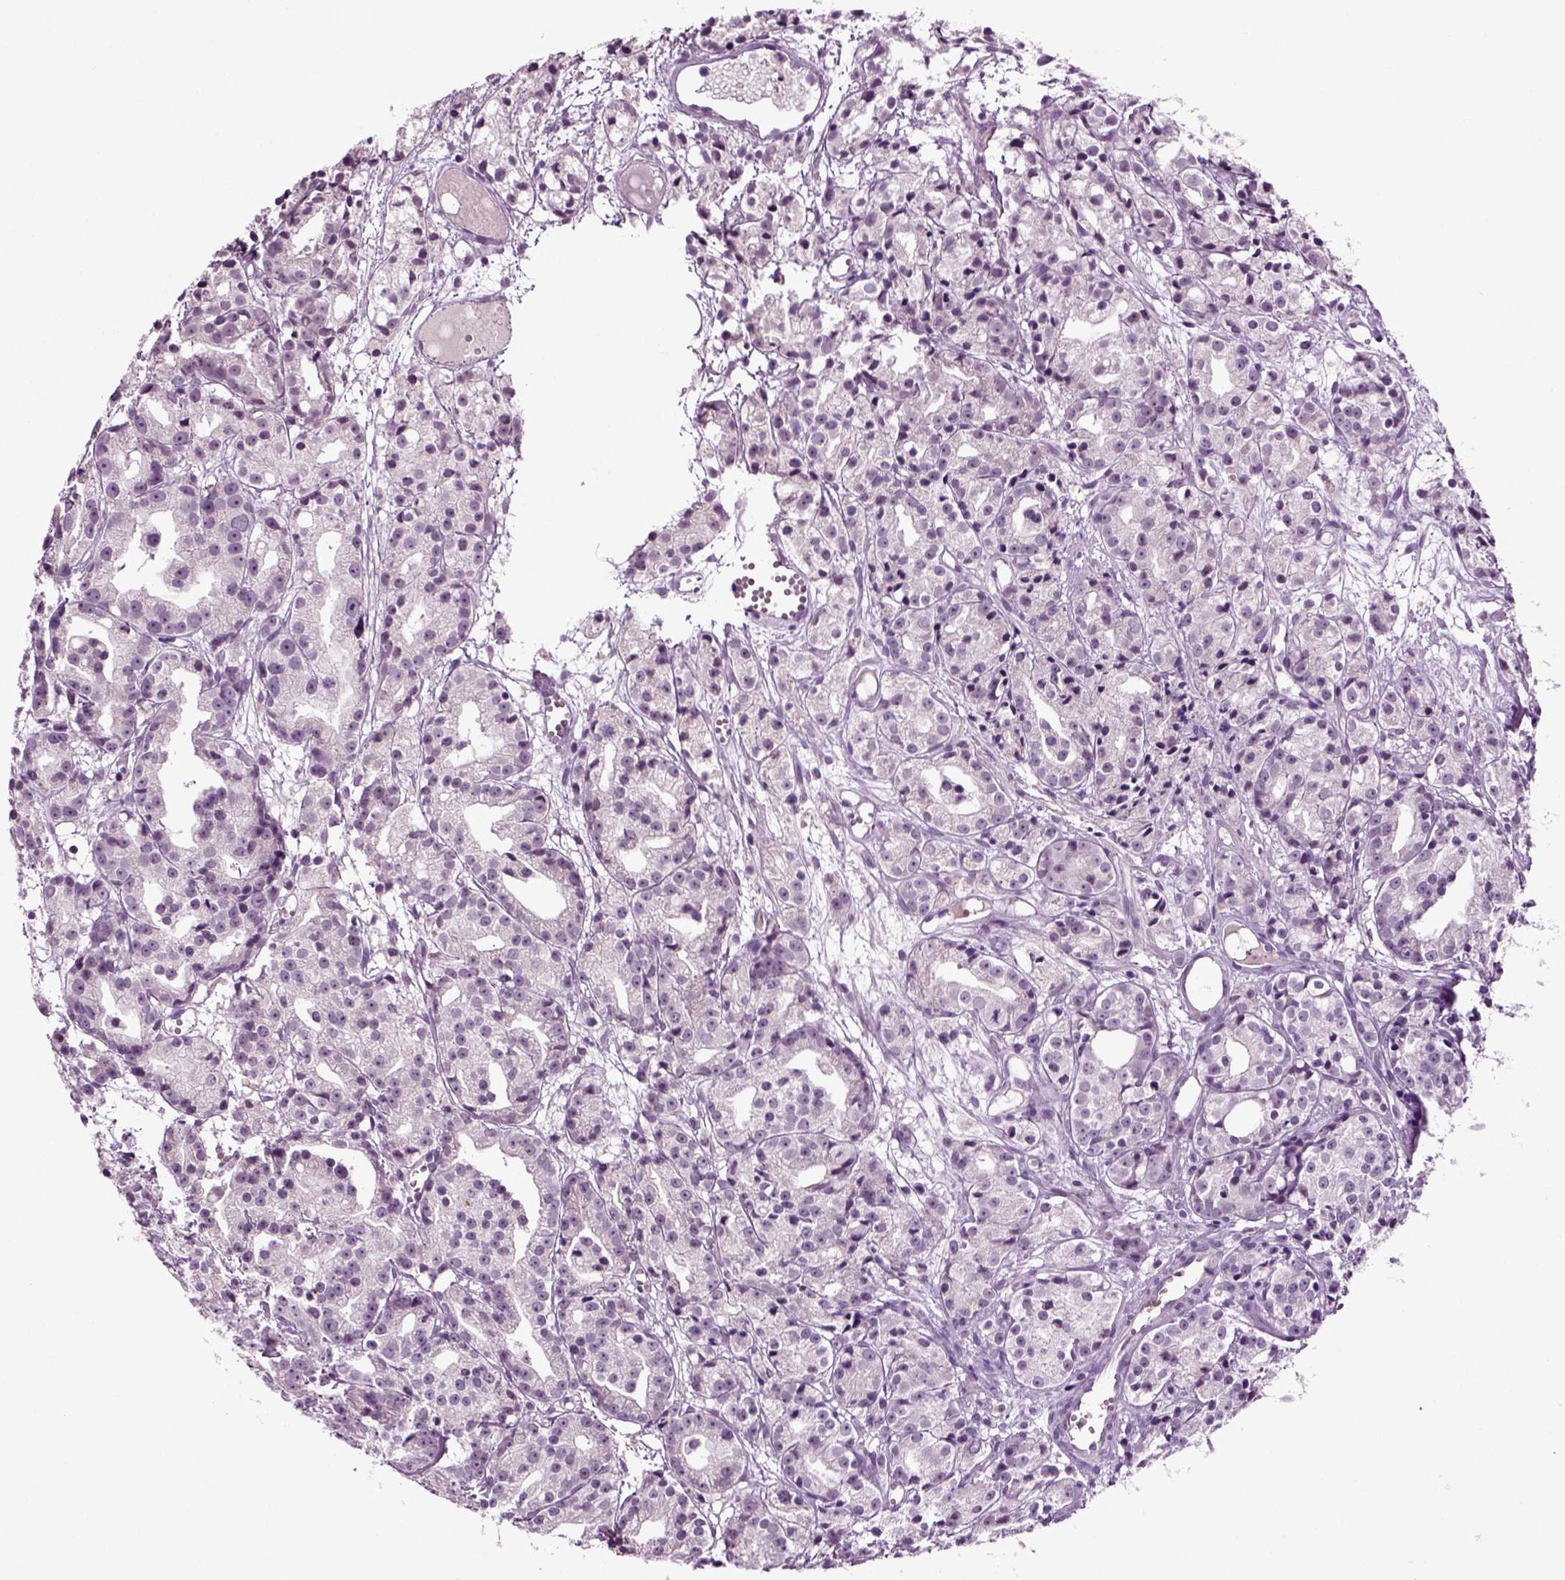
{"staining": {"intensity": "negative", "quantity": "none", "location": "none"}, "tissue": "prostate cancer", "cell_type": "Tumor cells", "image_type": "cancer", "snomed": [{"axis": "morphology", "description": "Adenocarcinoma, Medium grade"}, {"axis": "topography", "description": "Prostate"}], "caption": "Immunohistochemistry of adenocarcinoma (medium-grade) (prostate) displays no staining in tumor cells.", "gene": "SPATA17", "patient": {"sex": "male", "age": 74}}